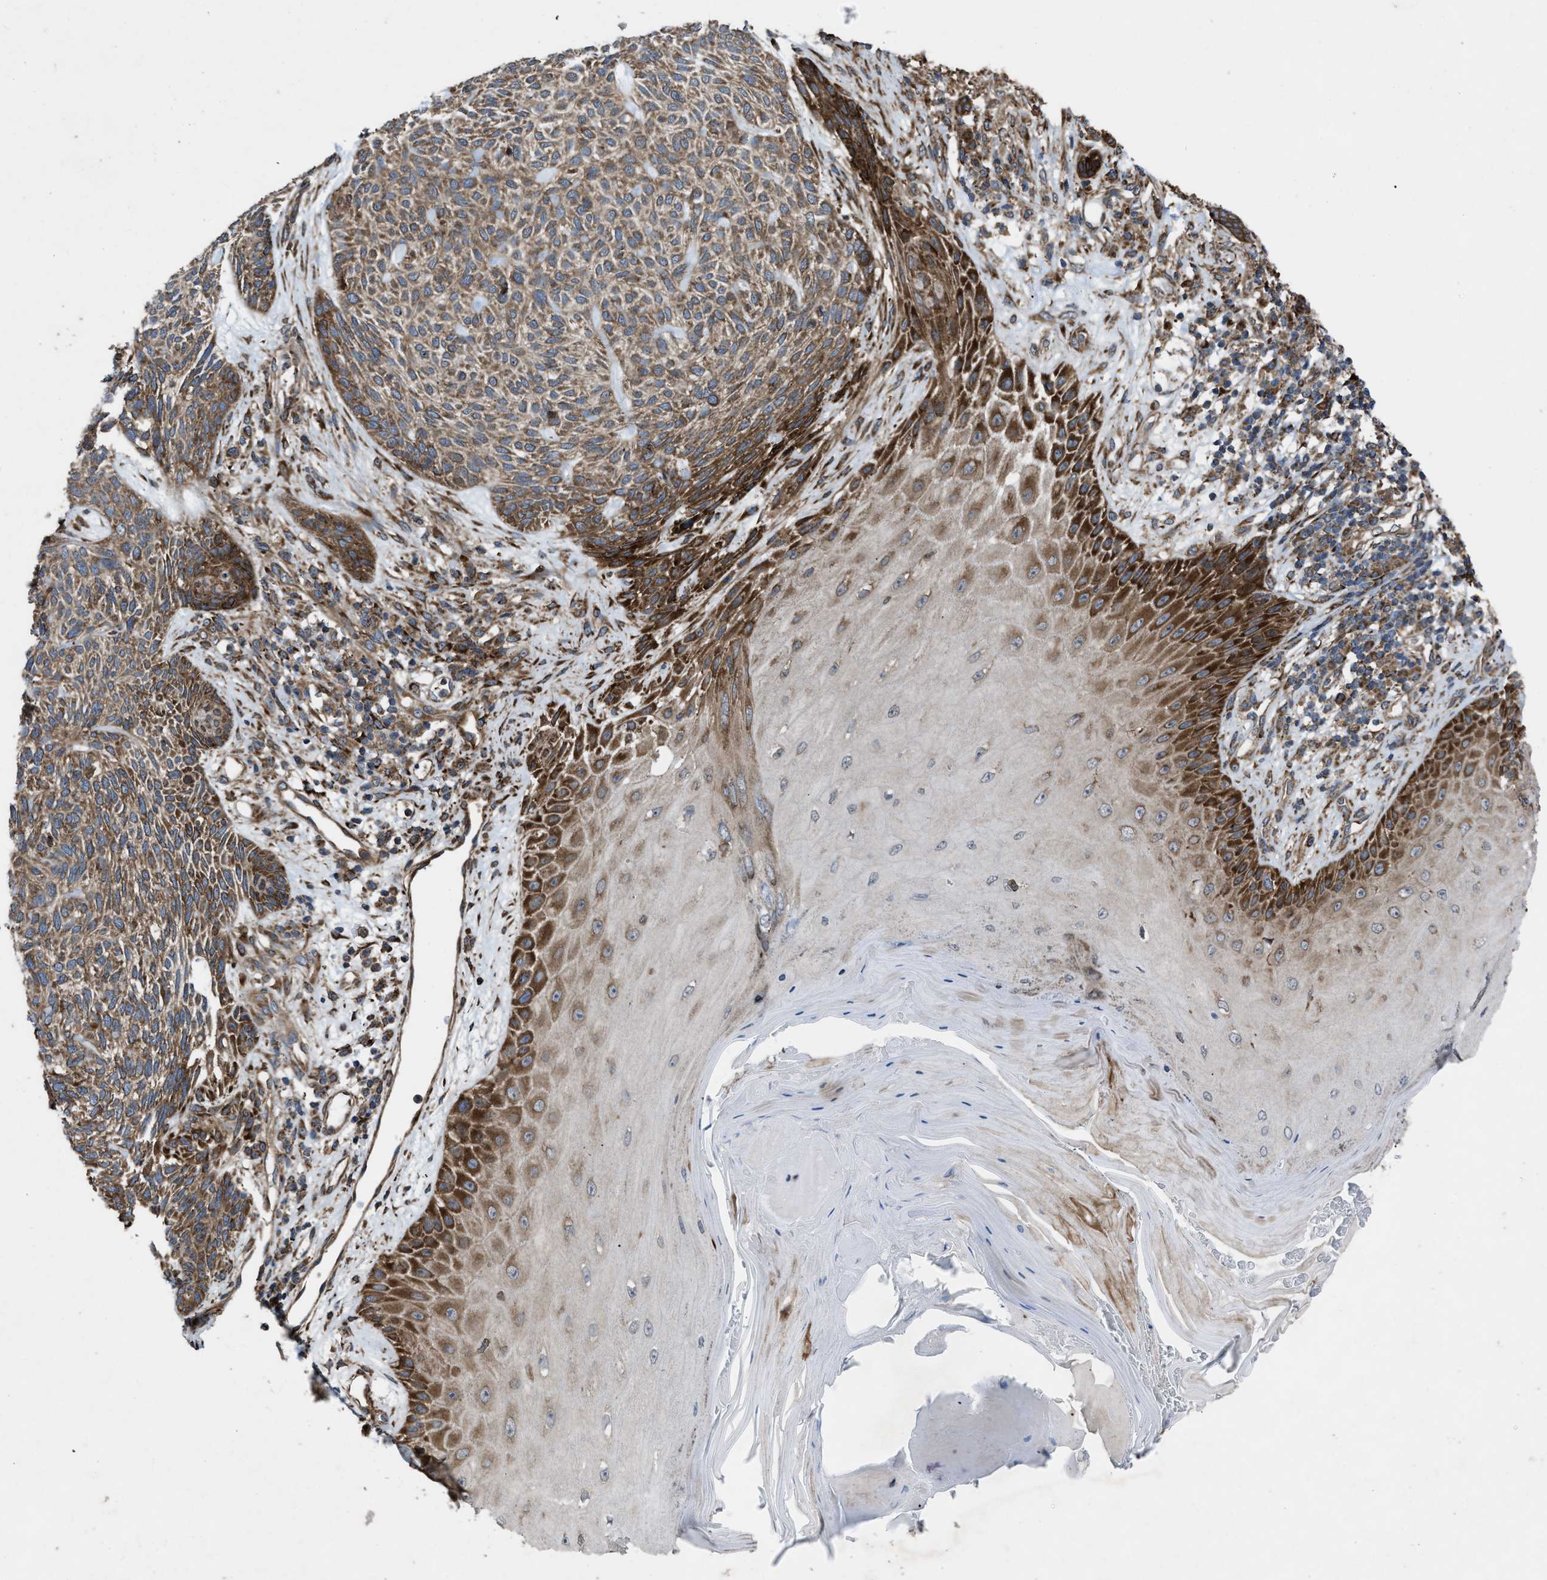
{"staining": {"intensity": "strong", "quantity": ">75%", "location": "cytoplasmic/membranous"}, "tissue": "skin cancer", "cell_type": "Tumor cells", "image_type": "cancer", "snomed": [{"axis": "morphology", "description": "Basal cell carcinoma"}, {"axis": "topography", "description": "Skin"}], "caption": "Basal cell carcinoma (skin) stained with a brown dye reveals strong cytoplasmic/membranous positive expression in about >75% of tumor cells.", "gene": "PER3", "patient": {"sex": "male", "age": 55}}